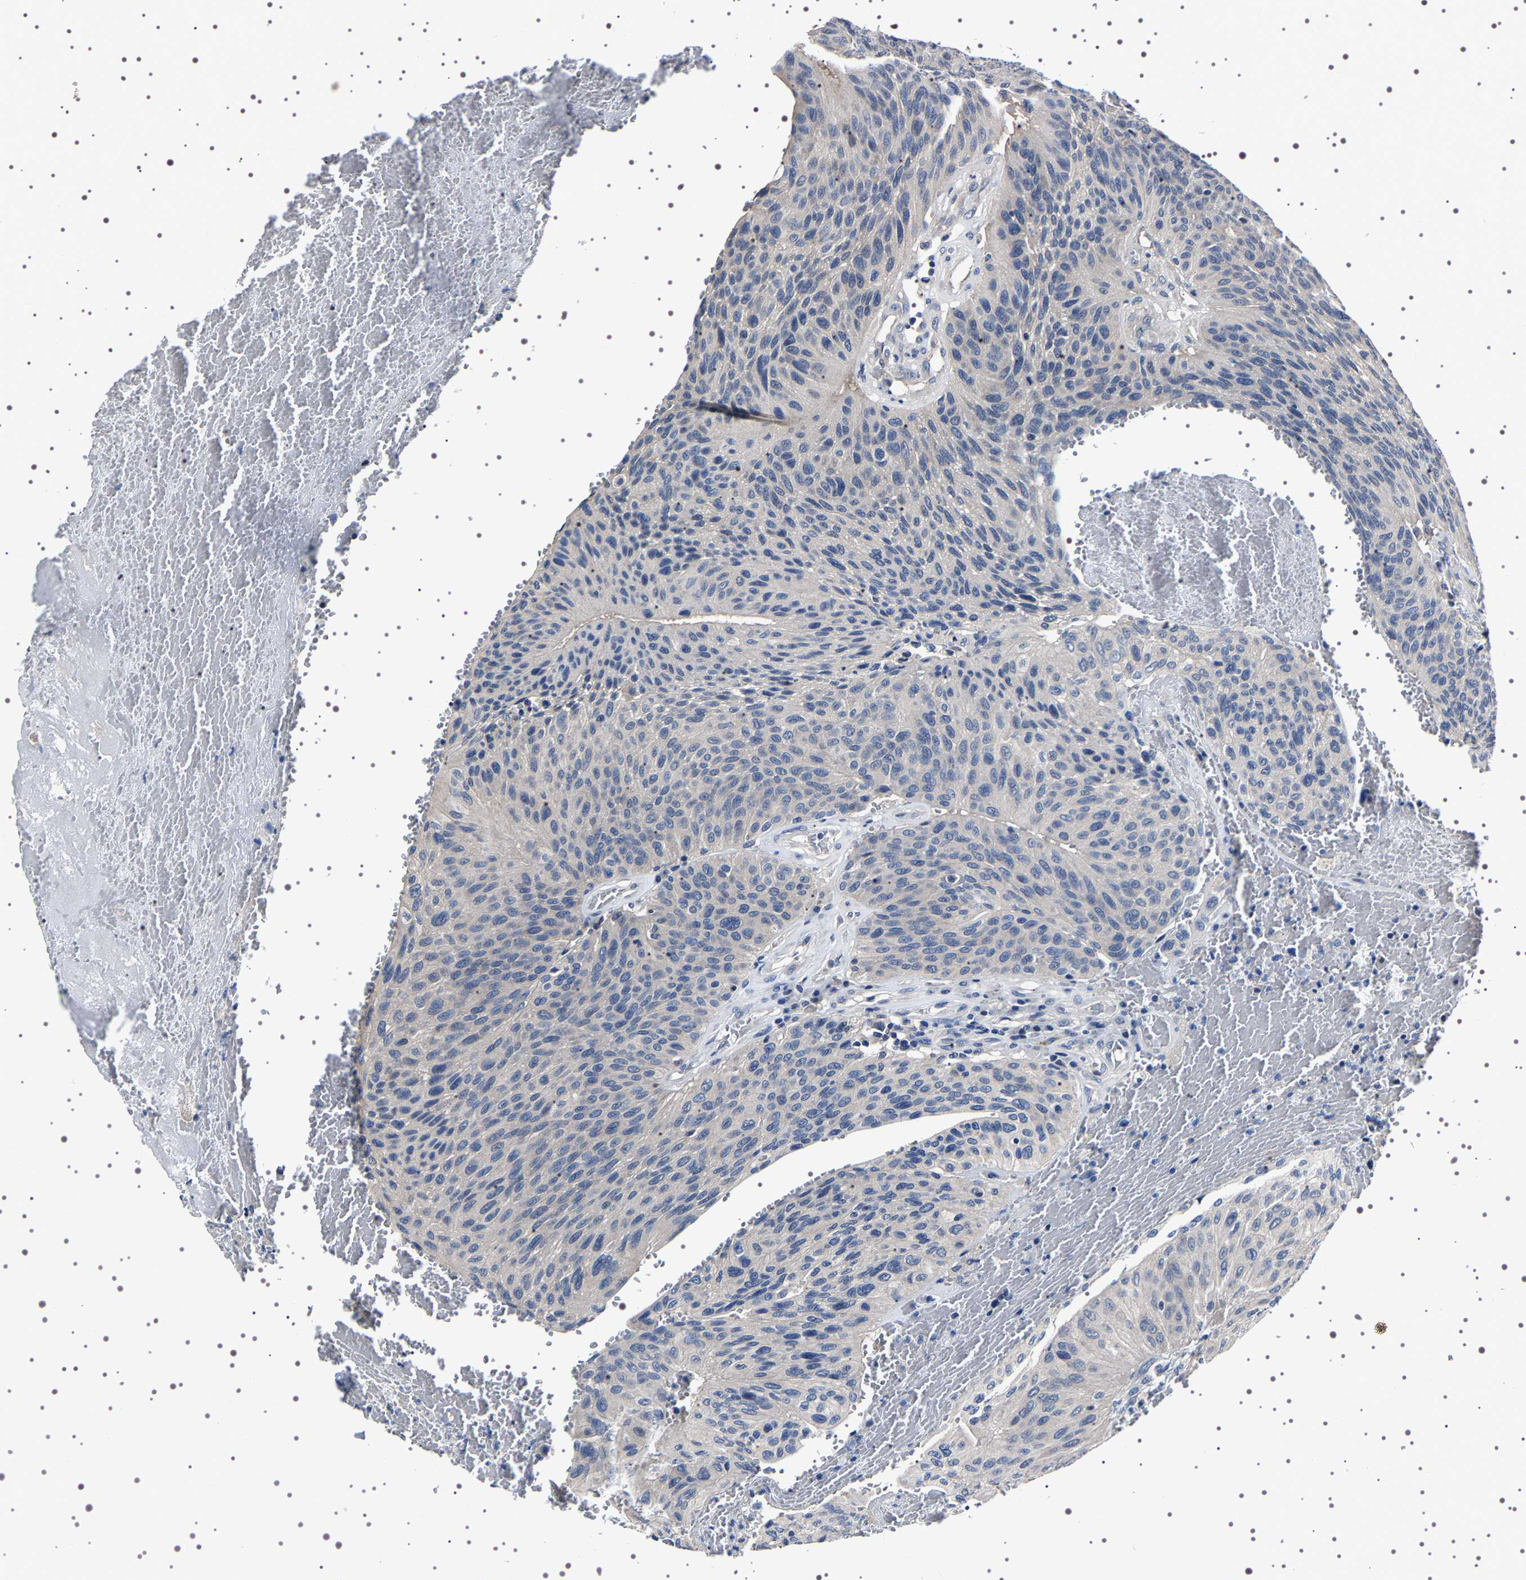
{"staining": {"intensity": "negative", "quantity": "none", "location": "none"}, "tissue": "urothelial cancer", "cell_type": "Tumor cells", "image_type": "cancer", "snomed": [{"axis": "morphology", "description": "Urothelial carcinoma, High grade"}, {"axis": "topography", "description": "Urinary bladder"}], "caption": "The IHC image has no significant positivity in tumor cells of urothelial carcinoma (high-grade) tissue.", "gene": "TARBP1", "patient": {"sex": "male", "age": 66}}